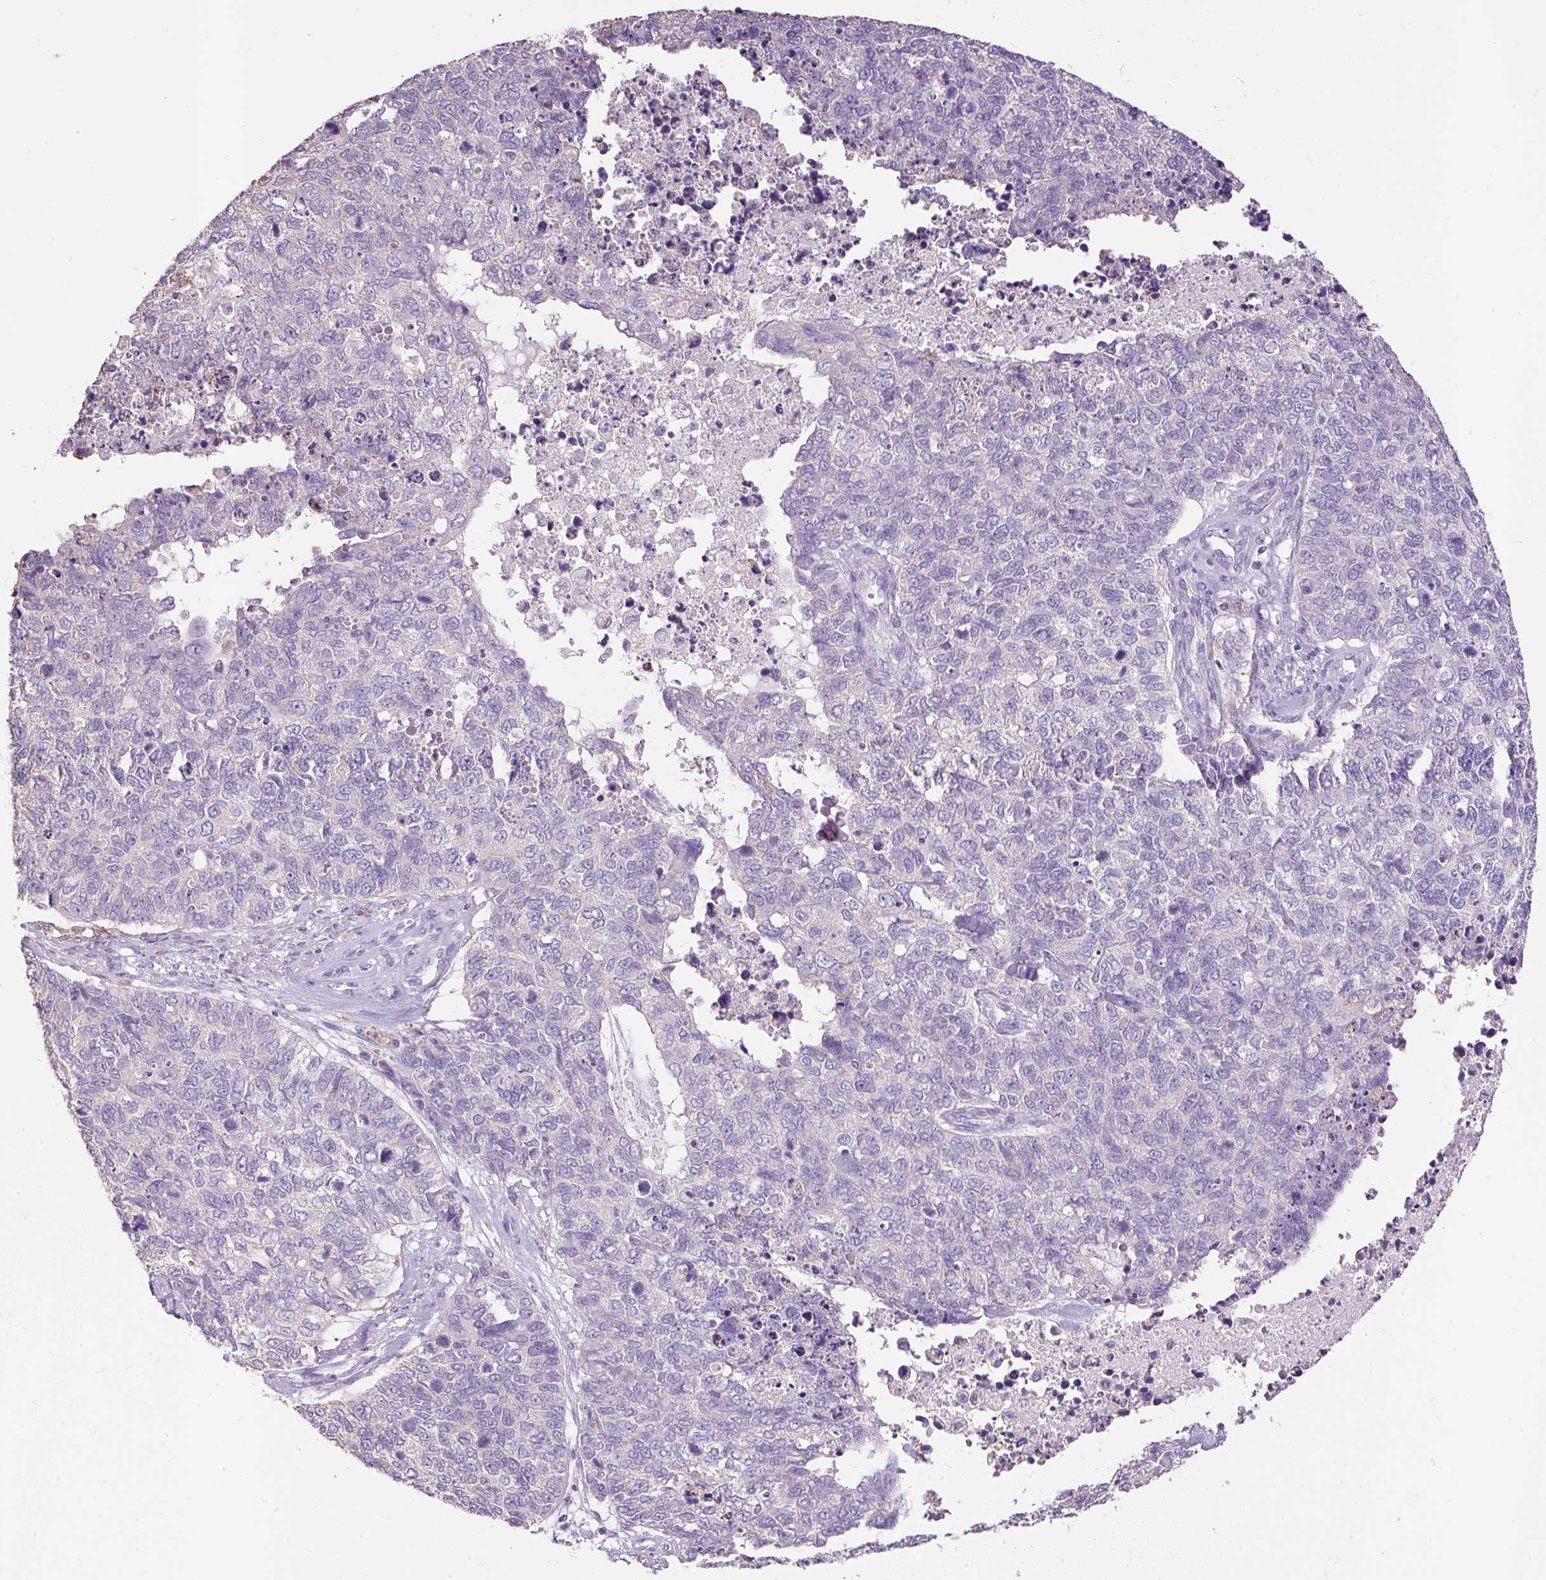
{"staining": {"intensity": "negative", "quantity": "none", "location": "none"}, "tissue": "cervical cancer", "cell_type": "Tumor cells", "image_type": "cancer", "snomed": [{"axis": "morphology", "description": "Squamous cell carcinoma, NOS"}, {"axis": "topography", "description": "Cervix"}], "caption": "This is a photomicrograph of immunohistochemistry staining of cervical cancer, which shows no staining in tumor cells.", "gene": "GBX1", "patient": {"sex": "female", "age": 63}}